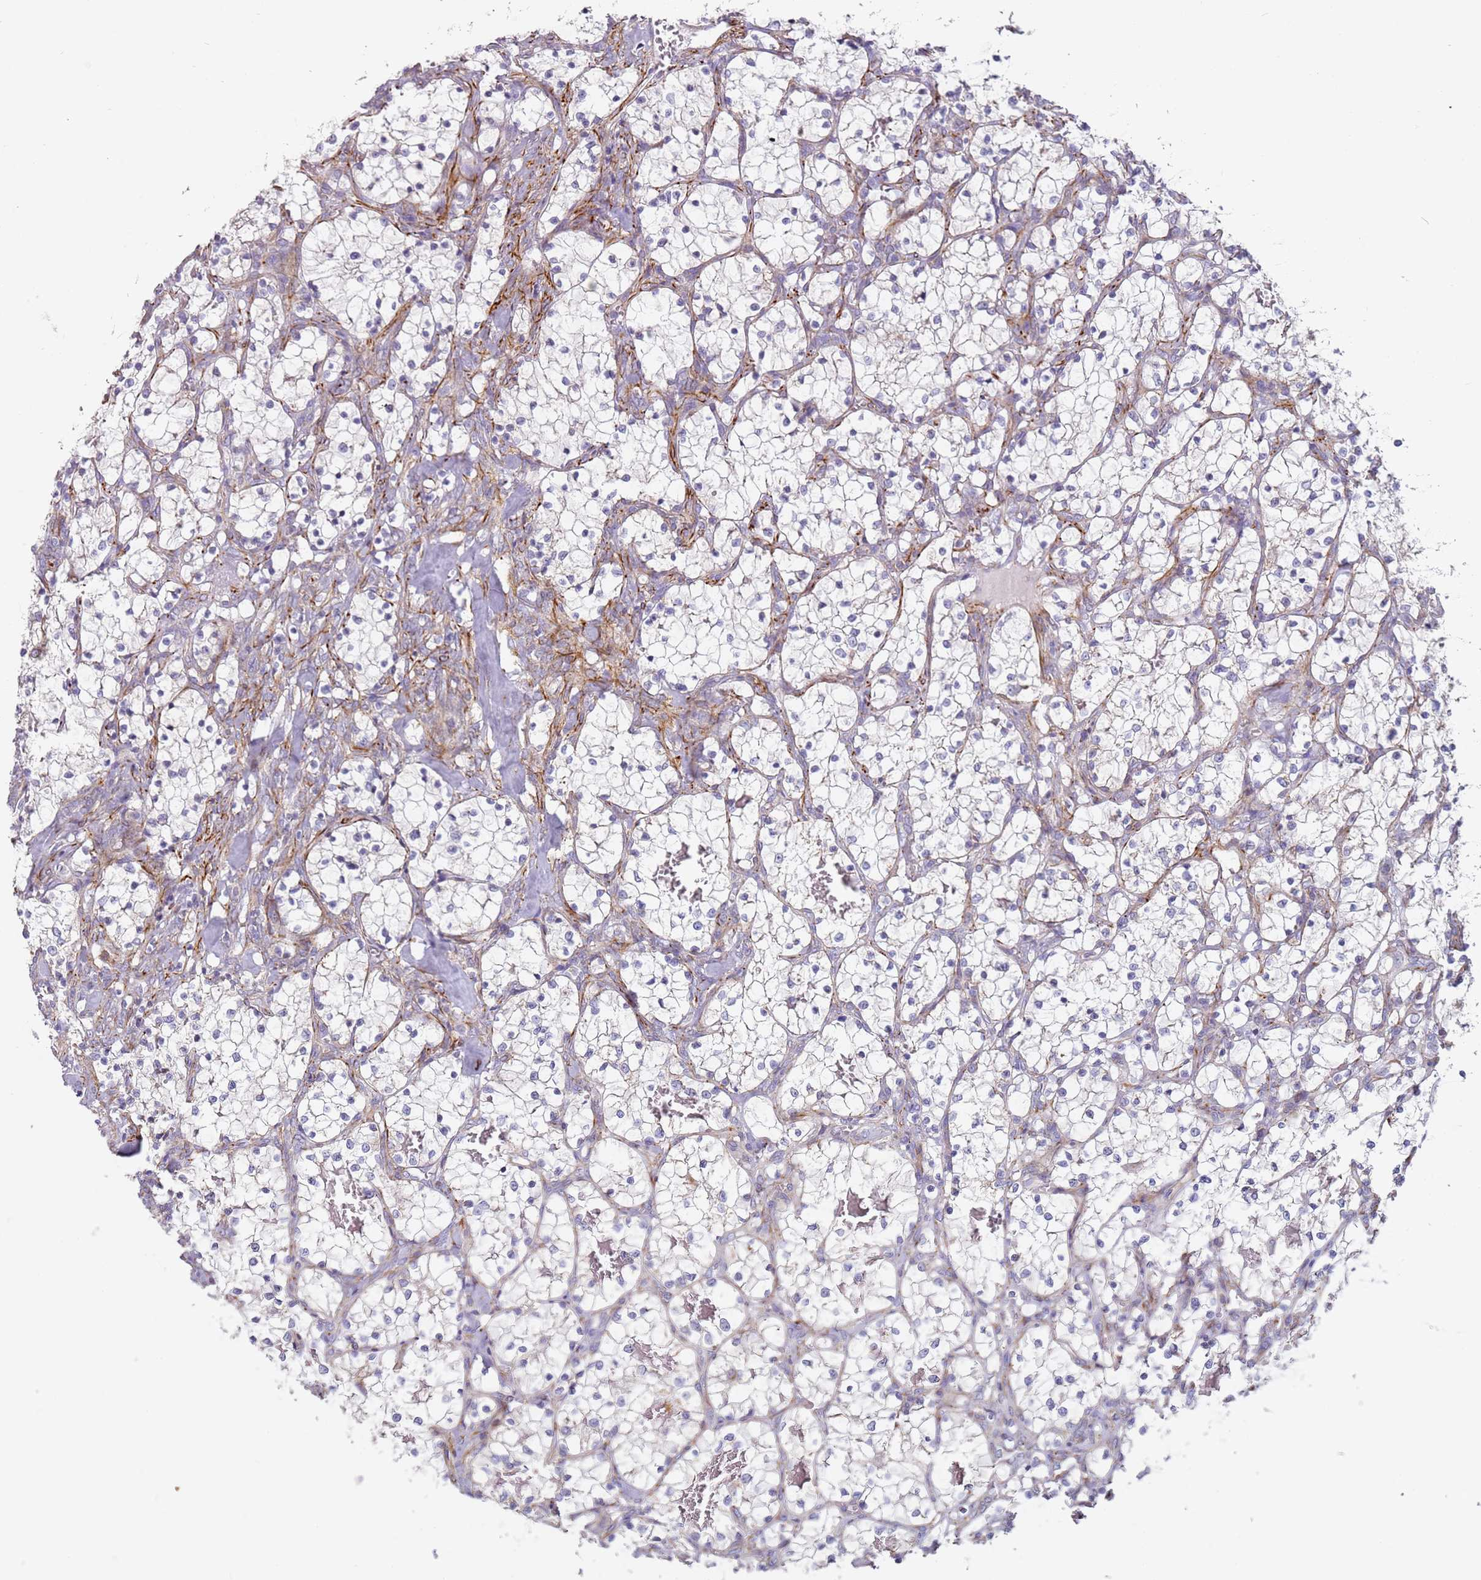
{"staining": {"intensity": "negative", "quantity": "none", "location": "none"}, "tissue": "renal cancer", "cell_type": "Tumor cells", "image_type": "cancer", "snomed": [{"axis": "morphology", "description": "Adenocarcinoma, NOS"}, {"axis": "topography", "description": "Kidney"}], "caption": "Renal cancer (adenocarcinoma) stained for a protein using immunohistochemistry (IHC) demonstrates no positivity tumor cells.", "gene": "ALS2", "patient": {"sex": "female", "age": 69}}